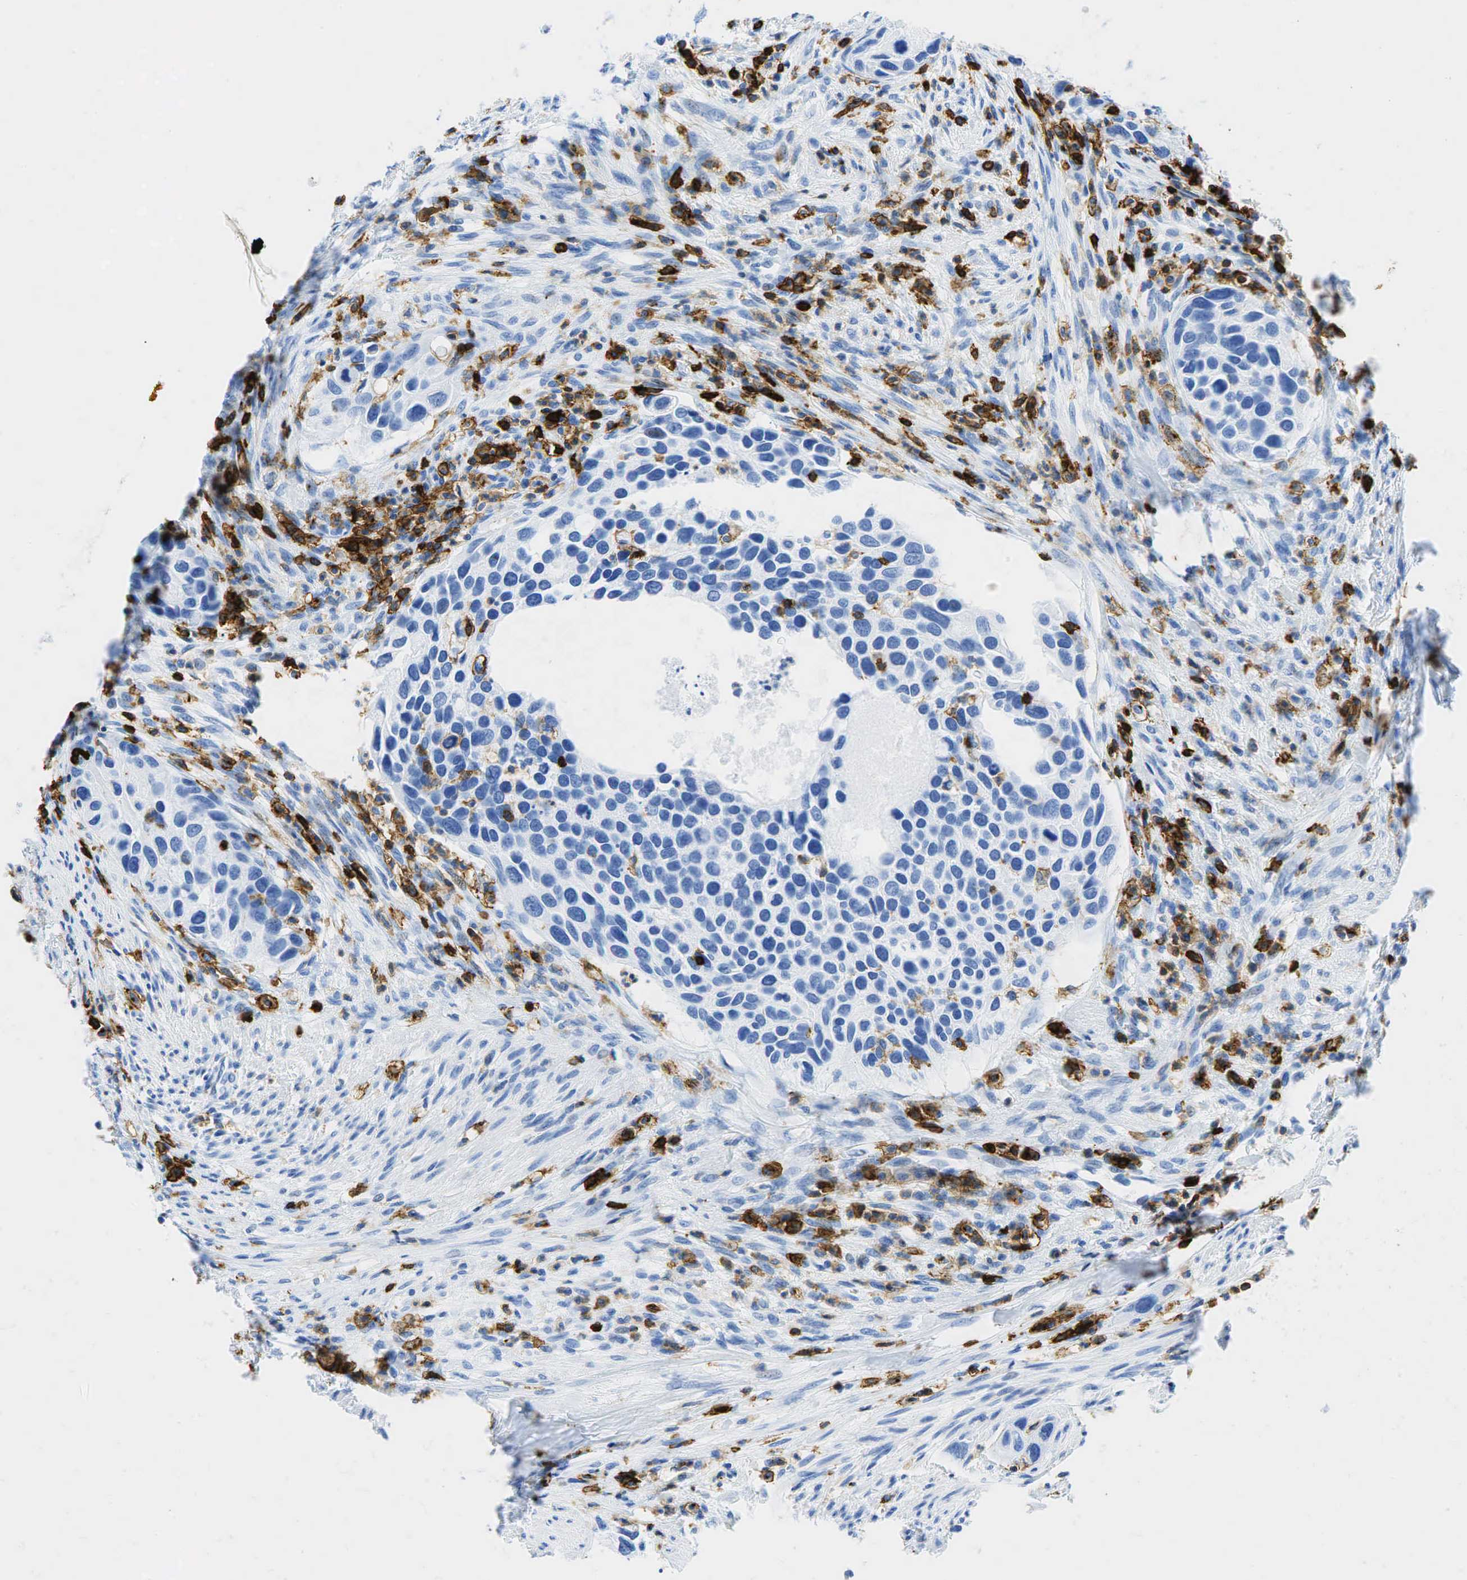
{"staining": {"intensity": "negative", "quantity": "none", "location": "none"}, "tissue": "urothelial cancer", "cell_type": "Tumor cells", "image_type": "cancer", "snomed": [{"axis": "morphology", "description": "Urothelial carcinoma, High grade"}, {"axis": "topography", "description": "Urinary bladder"}], "caption": "Immunohistochemical staining of human urothelial cancer shows no significant positivity in tumor cells. (DAB (3,3'-diaminobenzidine) immunohistochemistry (IHC), high magnification).", "gene": "PTPRC", "patient": {"sex": "male", "age": 66}}